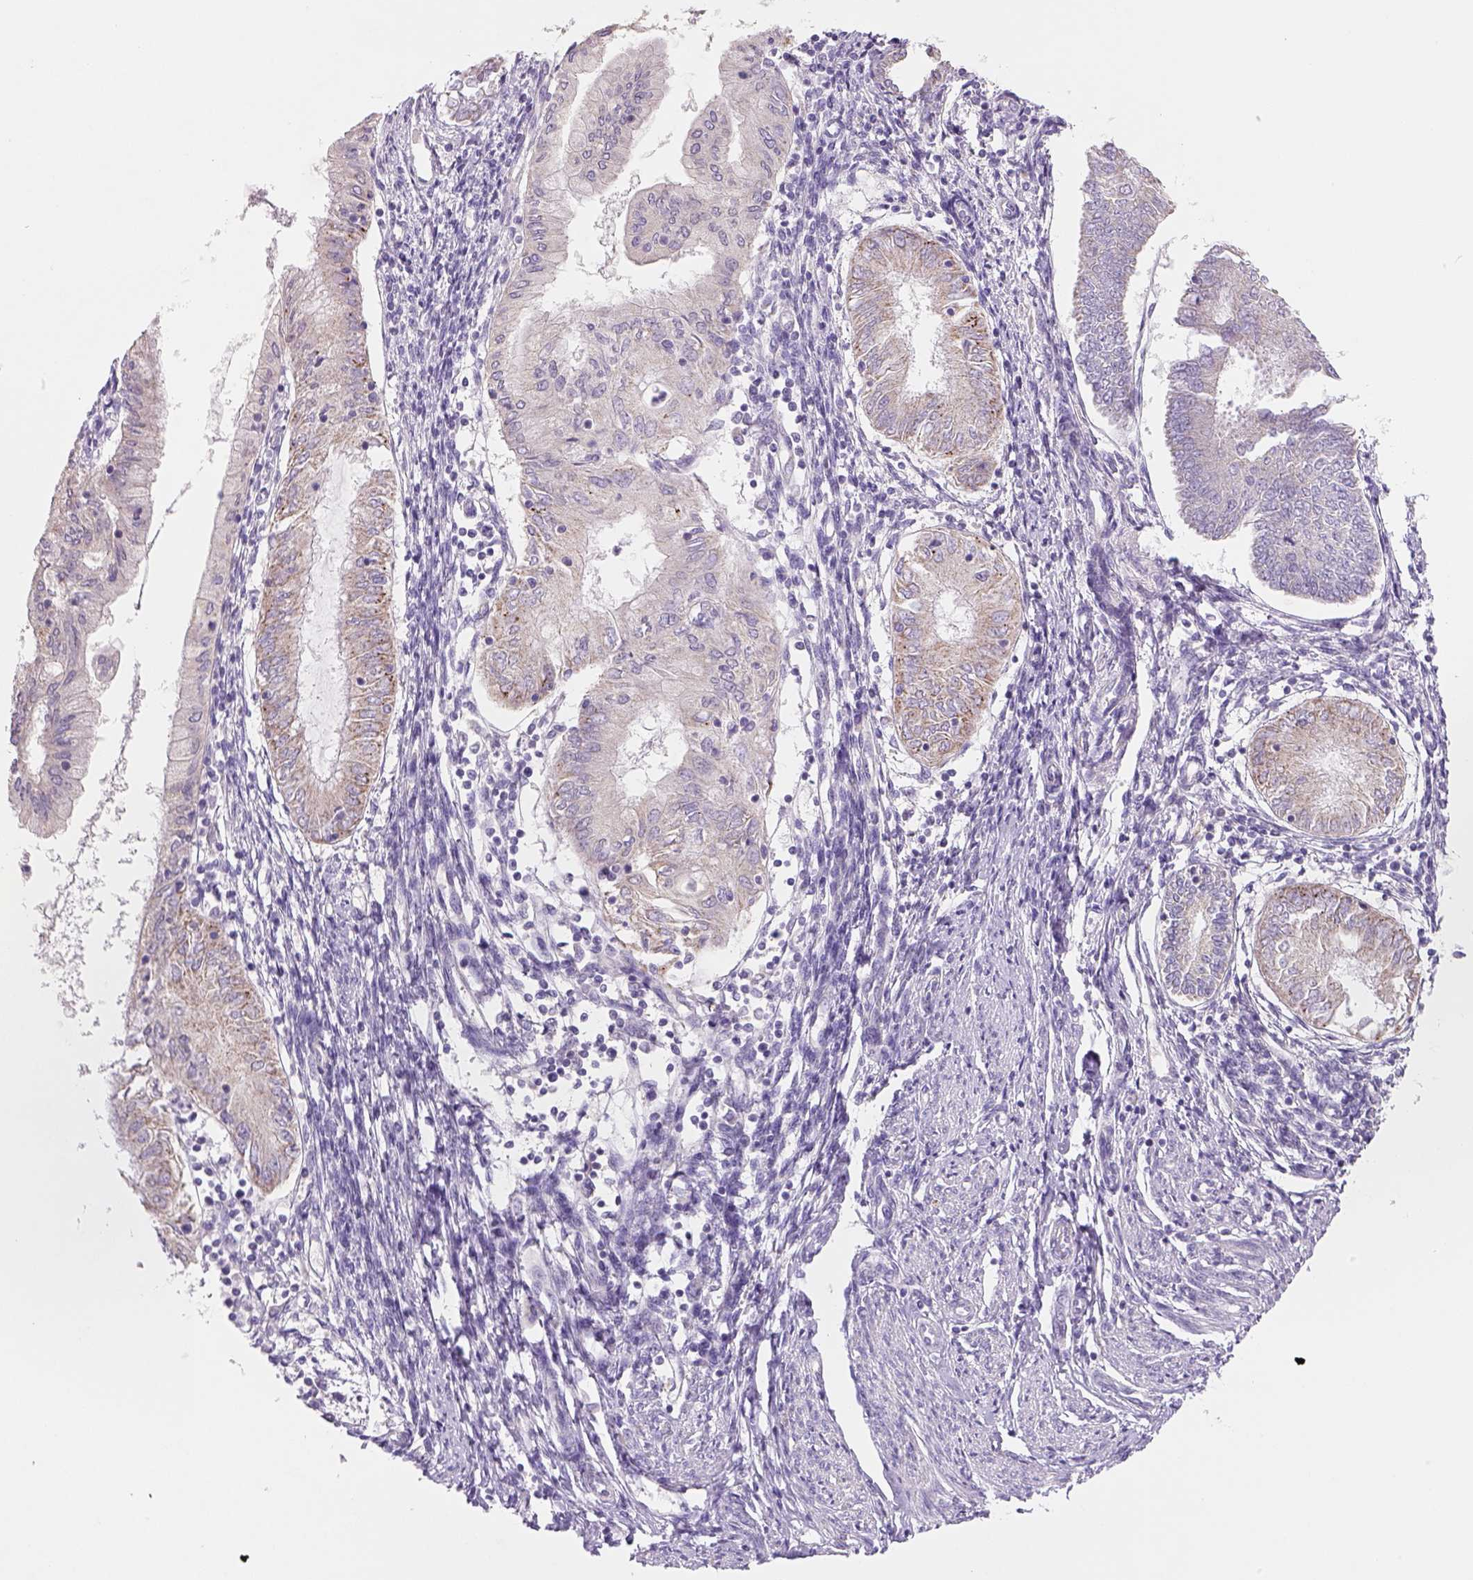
{"staining": {"intensity": "weak", "quantity": ">75%", "location": "cytoplasmic/membranous"}, "tissue": "endometrial cancer", "cell_type": "Tumor cells", "image_type": "cancer", "snomed": [{"axis": "morphology", "description": "Adenocarcinoma, NOS"}, {"axis": "topography", "description": "Endometrium"}], "caption": "Endometrial cancer was stained to show a protein in brown. There is low levels of weak cytoplasmic/membranous positivity in approximately >75% of tumor cells.", "gene": "ADGRV1", "patient": {"sex": "female", "age": 68}}